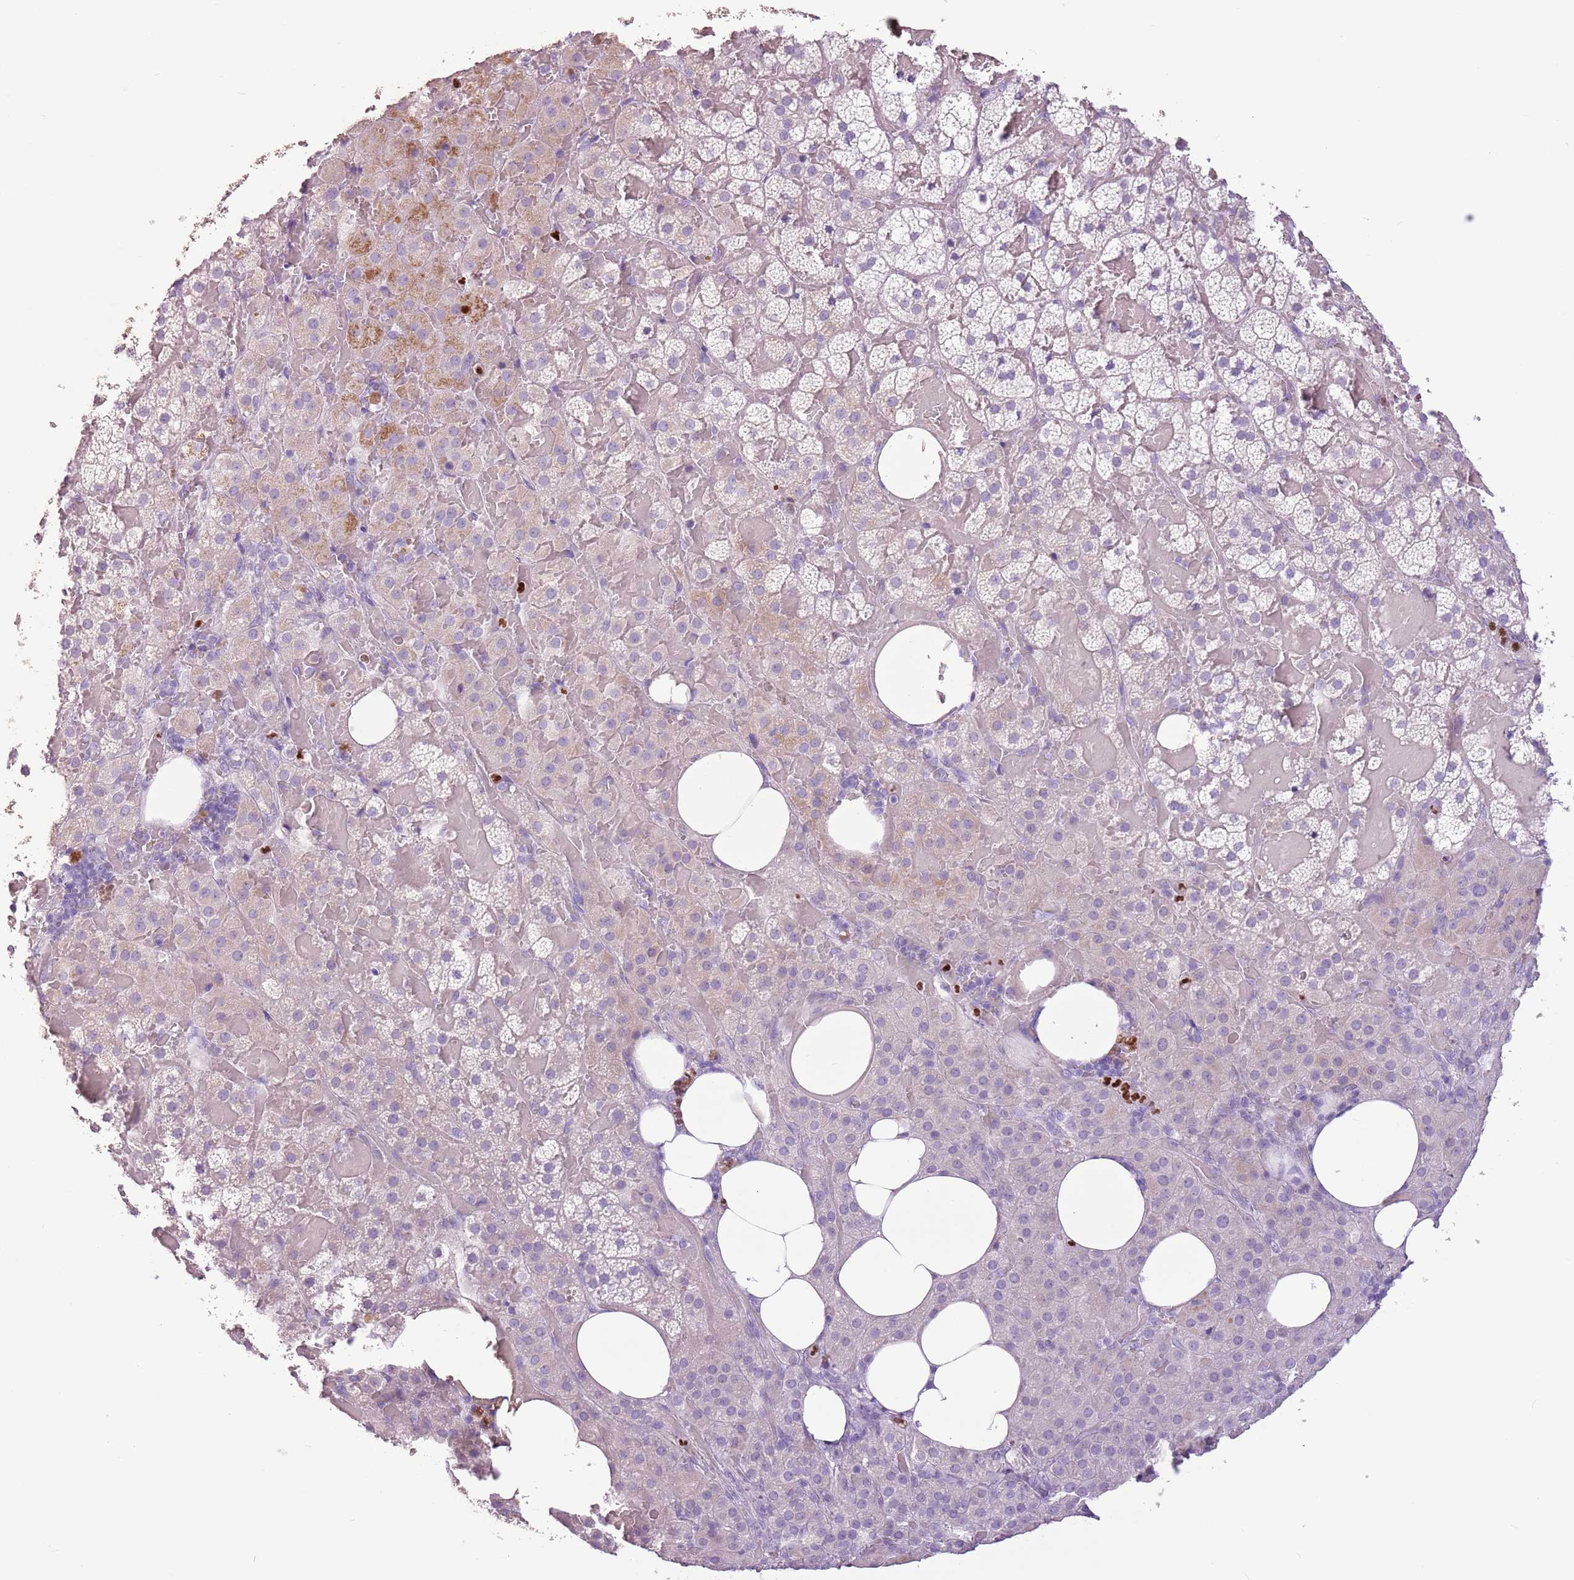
{"staining": {"intensity": "negative", "quantity": "none", "location": "none"}, "tissue": "adrenal gland", "cell_type": "Glandular cells", "image_type": "normal", "snomed": [{"axis": "morphology", "description": "Normal tissue, NOS"}, {"axis": "topography", "description": "Adrenal gland"}], "caption": "Histopathology image shows no protein positivity in glandular cells of benign adrenal gland.", "gene": "CELF6", "patient": {"sex": "female", "age": 59}}